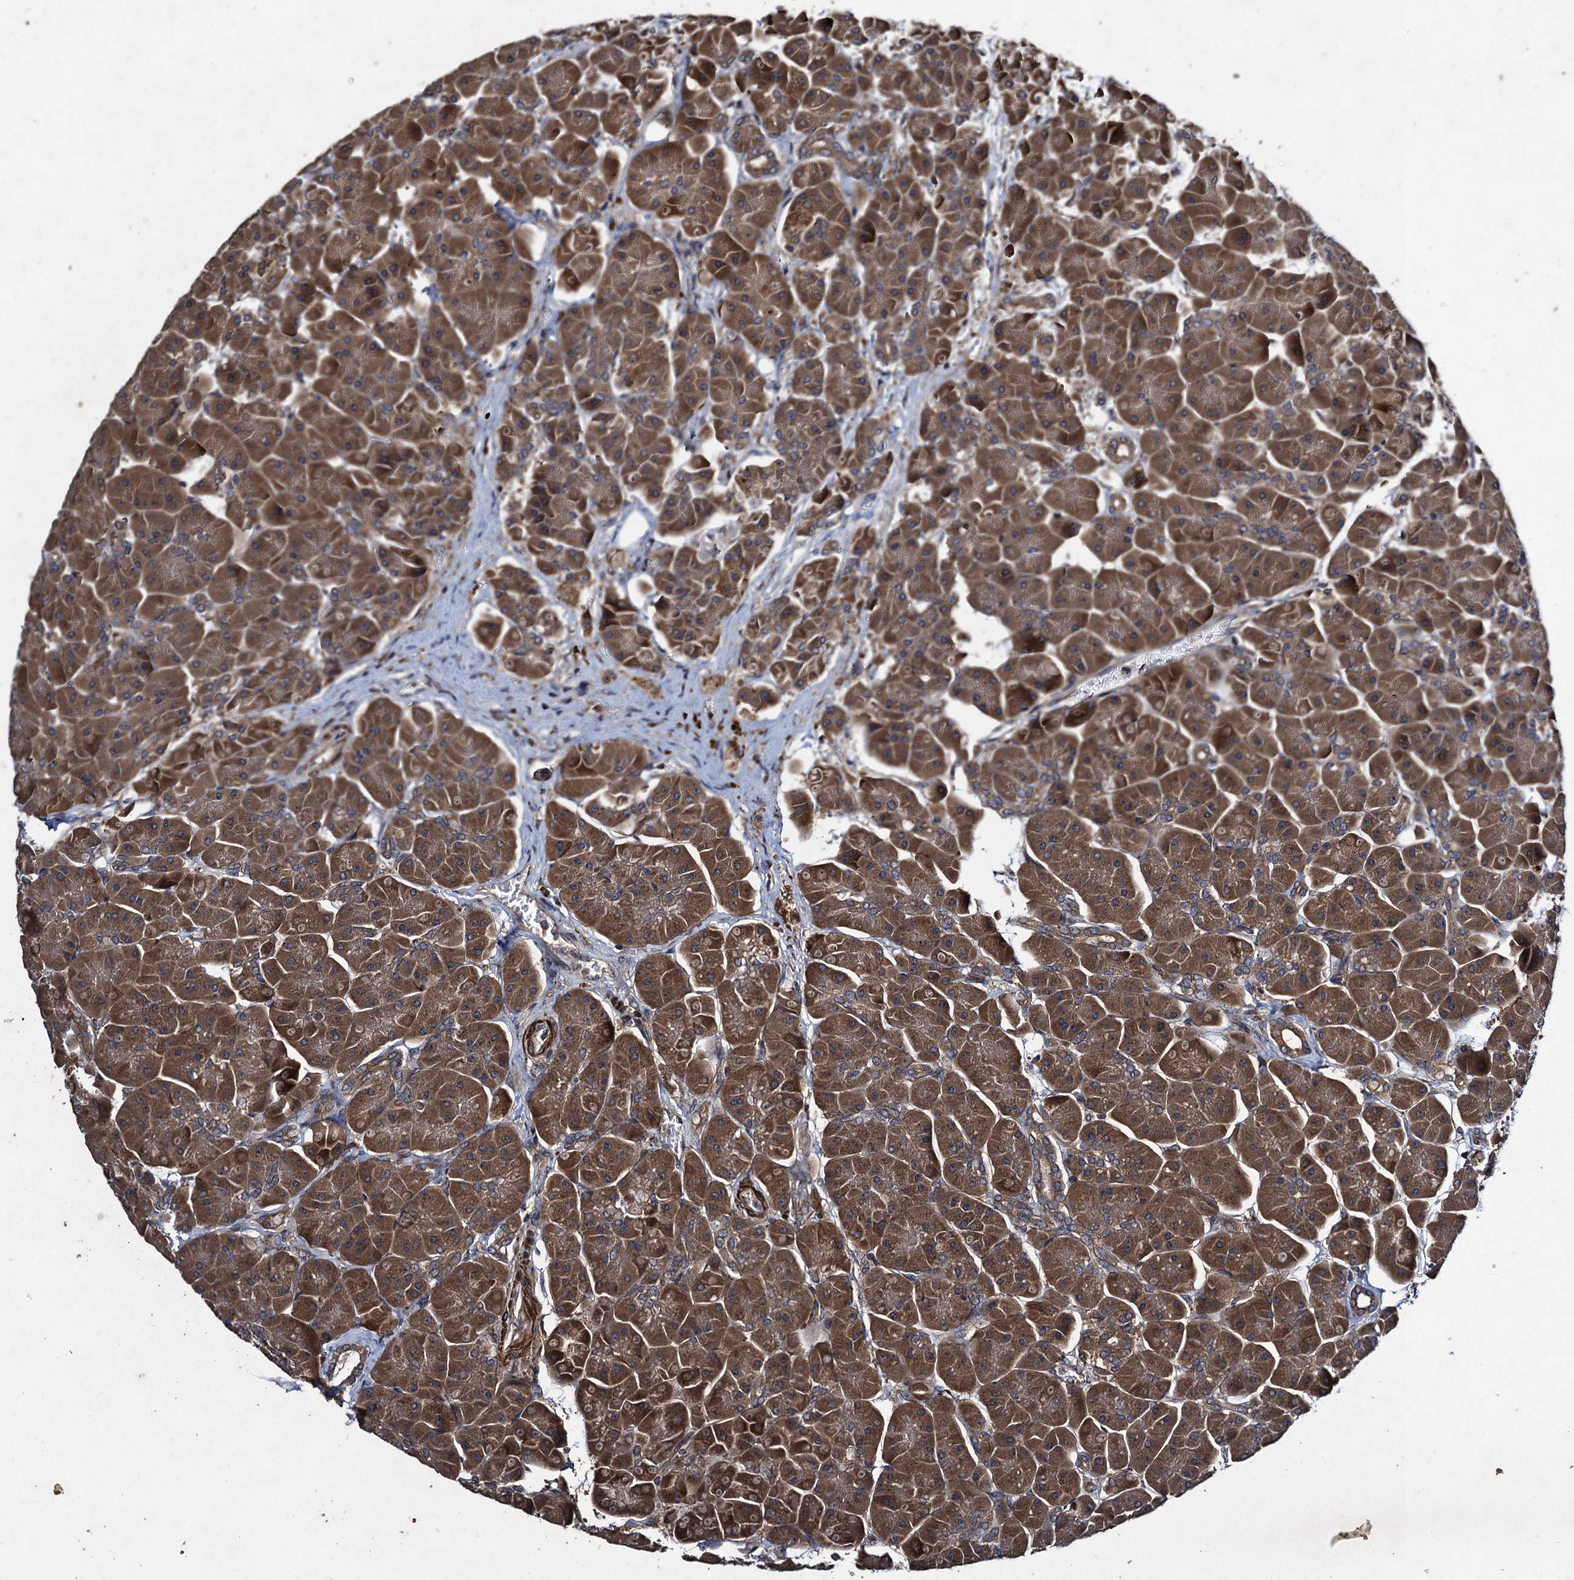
{"staining": {"intensity": "moderate", "quantity": ">75%", "location": "cytoplasmic/membranous"}, "tissue": "pancreas", "cell_type": "Exocrine glandular cells", "image_type": "normal", "snomed": [{"axis": "morphology", "description": "Normal tissue, NOS"}, {"axis": "topography", "description": "Pancreas"}], "caption": "A histopathology image of pancreas stained for a protein displays moderate cytoplasmic/membranous brown staining in exocrine glandular cells. (IHC, brightfield microscopy, high magnification).", "gene": "CNTN5", "patient": {"sex": "male", "age": 66}}